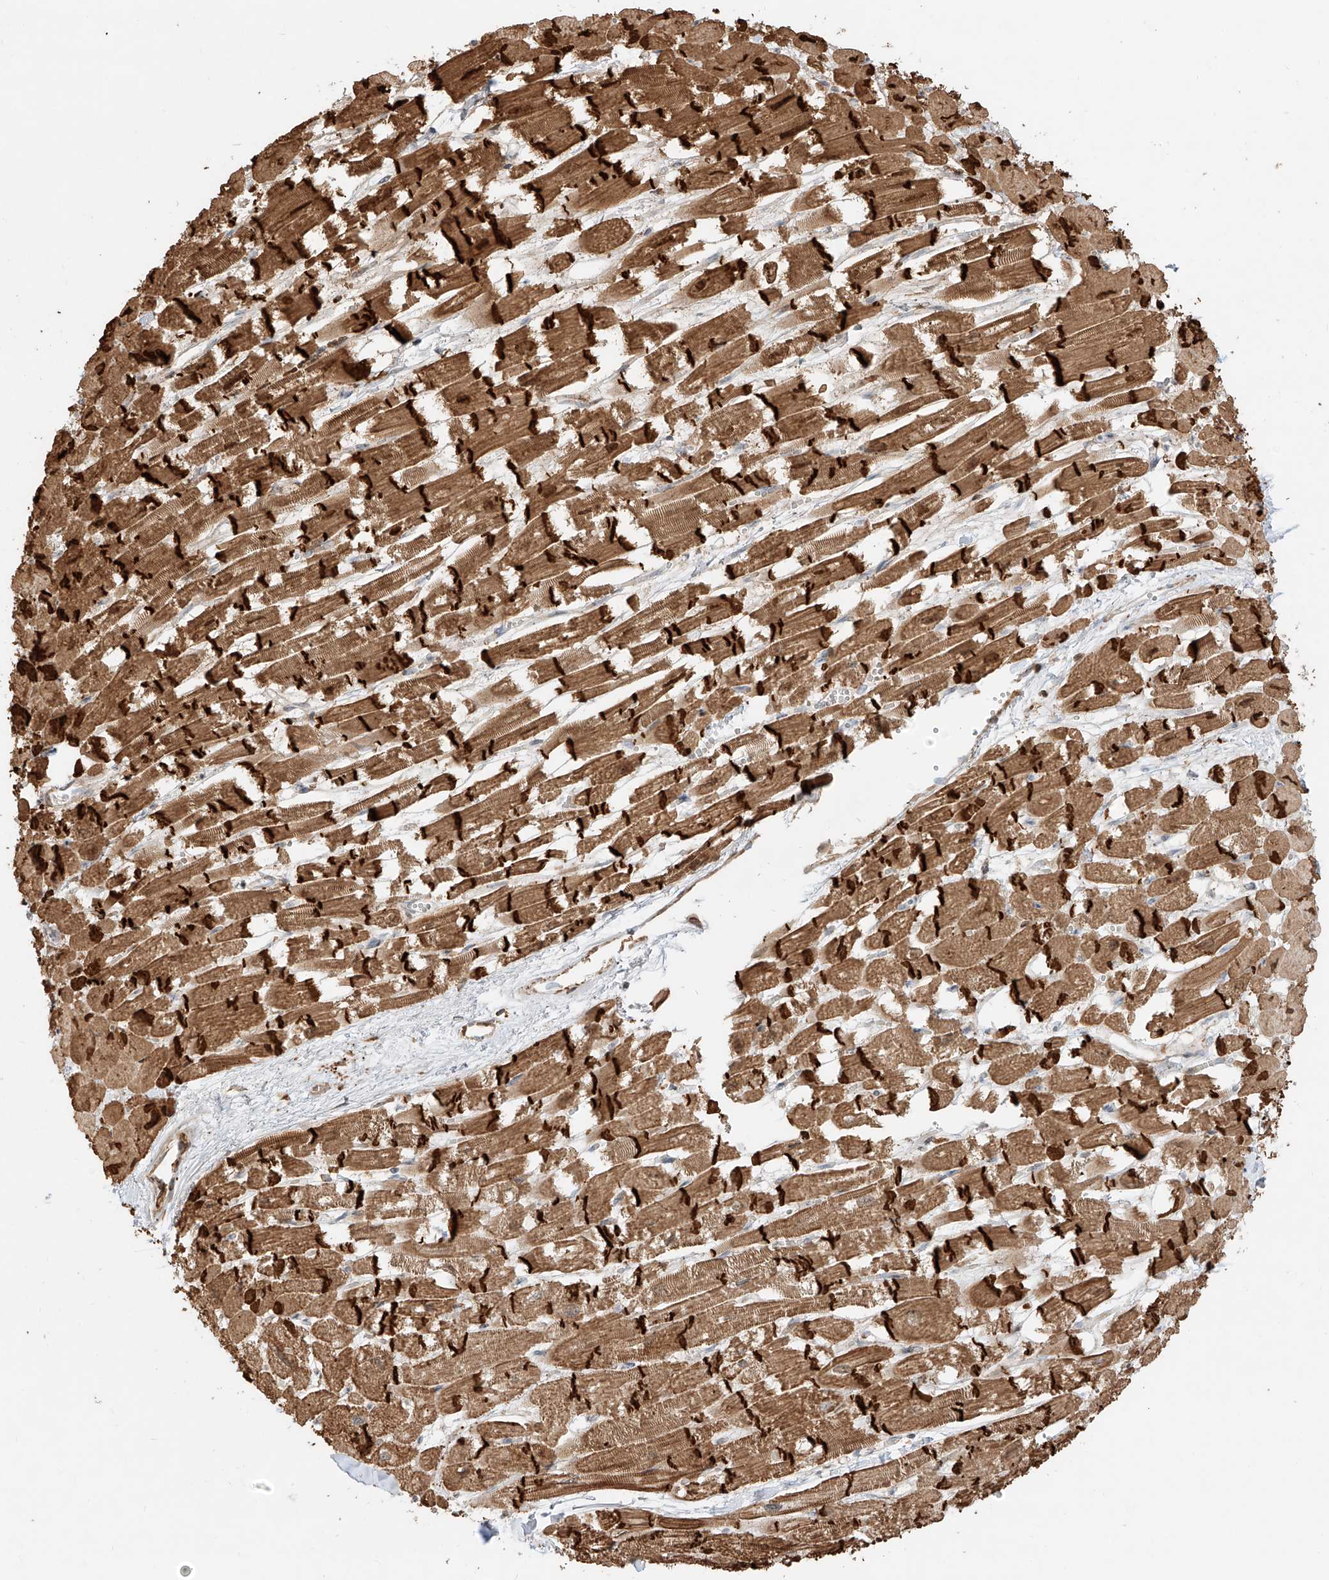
{"staining": {"intensity": "strong", "quantity": ">75%", "location": "cytoplasmic/membranous"}, "tissue": "heart muscle", "cell_type": "Cardiomyocytes", "image_type": "normal", "snomed": [{"axis": "morphology", "description": "Normal tissue, NOS"}, {"axis": "topography", "description": "Heart"}], "caption": "Protein positivity by immunohistochemistry (IHC) reveals strong cytoplasmic/membranous positivity in approximately >75% of cardiomyocytes in normal heart muscle.", "gene": "ZNF287", "patient": {"sex": "male", "age": 54}}